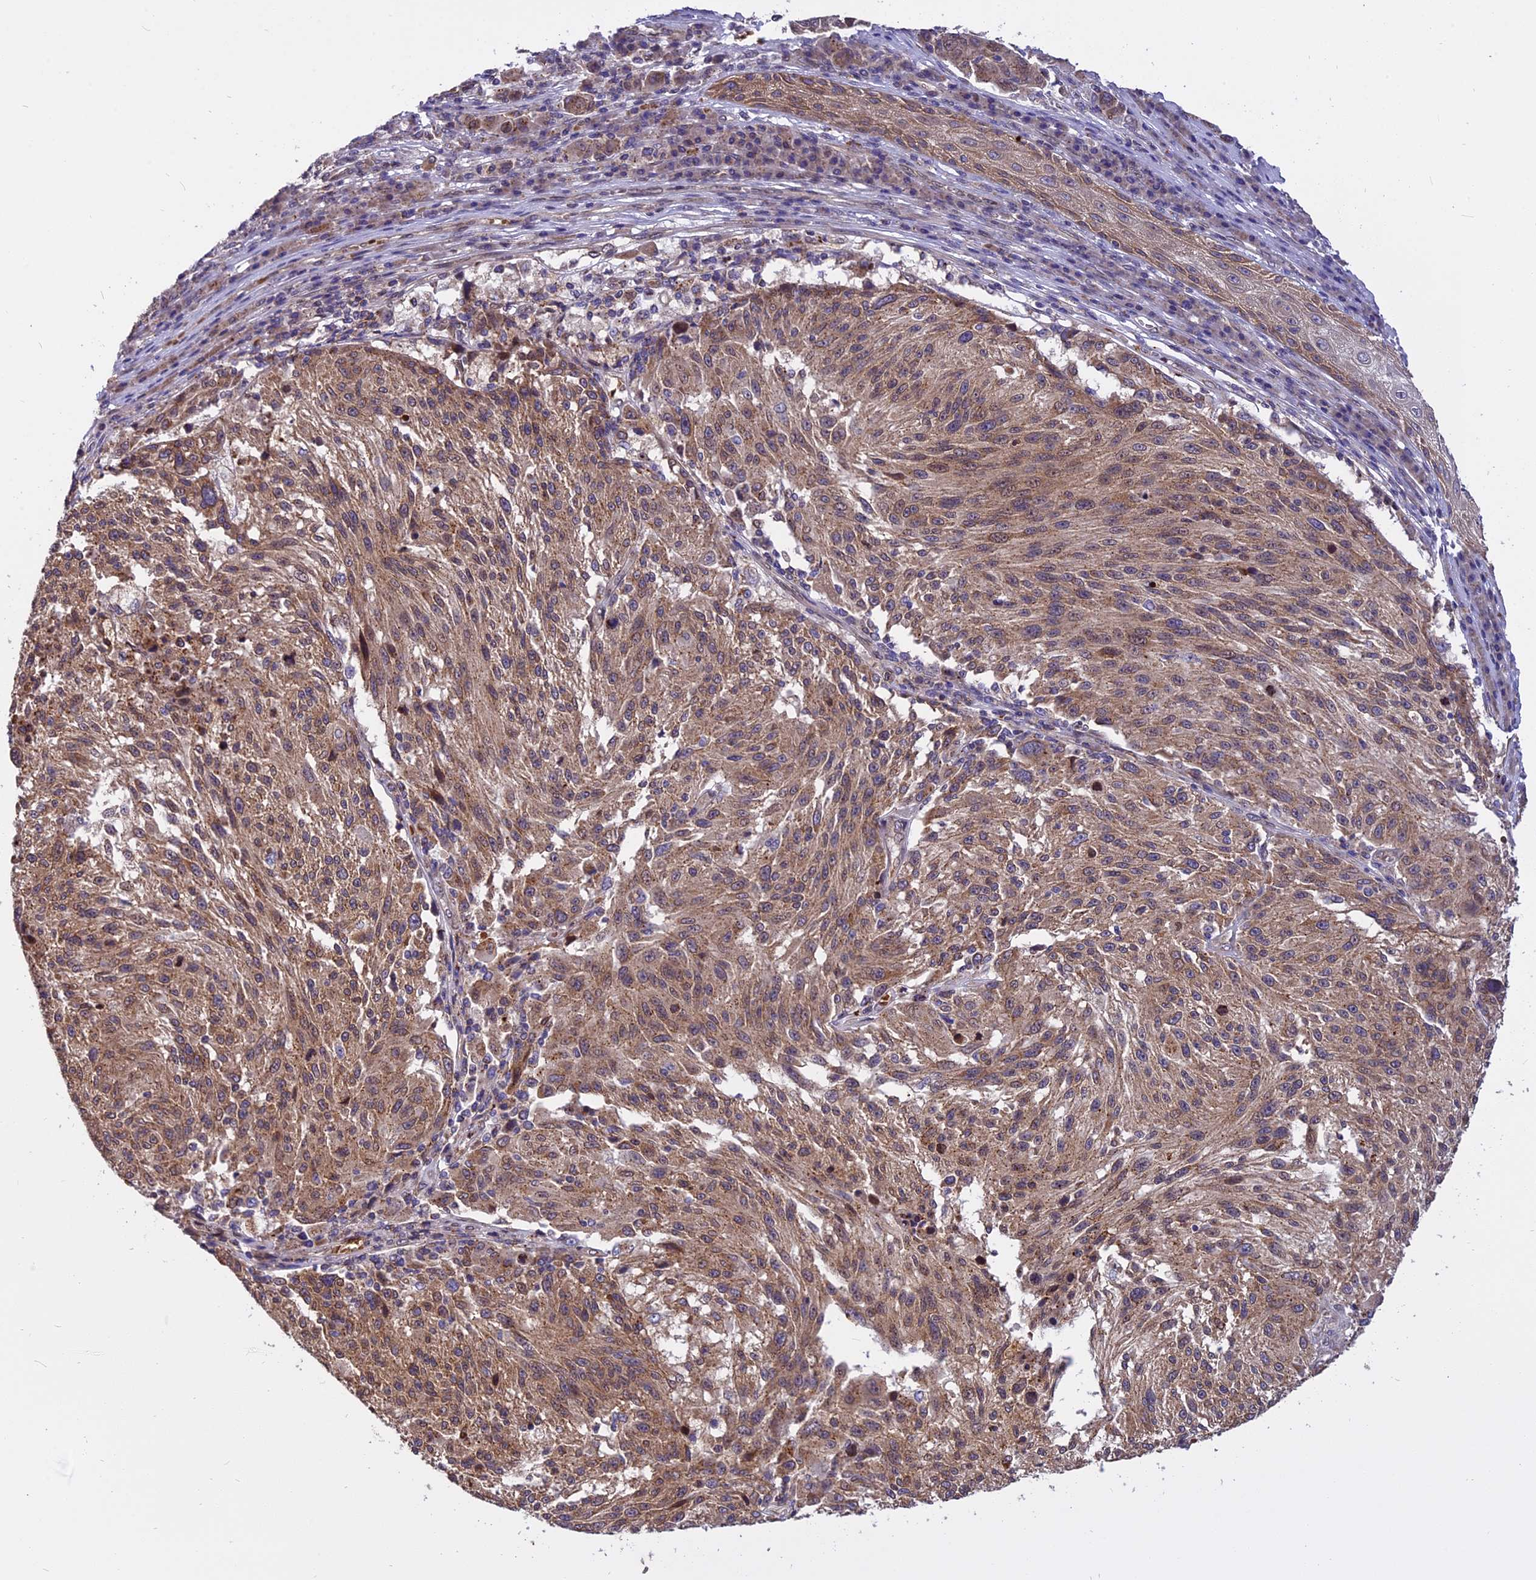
{"staining": {"intensity": "moderate", "quantity": ">75%", "location": "cytoplasmic/membranous,nuclear"}, "tissue": "melanoma", "cell_type": "Tumor cells", "image_type": "cancer", "snomed": [{"axis": "morphology", "description": "Malignant melanoma, NOS"}, {"axis": "topography", "description": "Skin"}], "caption": "Protein analysis of malignant melanoma tissue reveals moderate cytoplasmic/membranous and nuclear expression in approximately >75% of tumor cells.", "gene": "CHMP2A", "patient": {"sex": "male", "age": 53}}